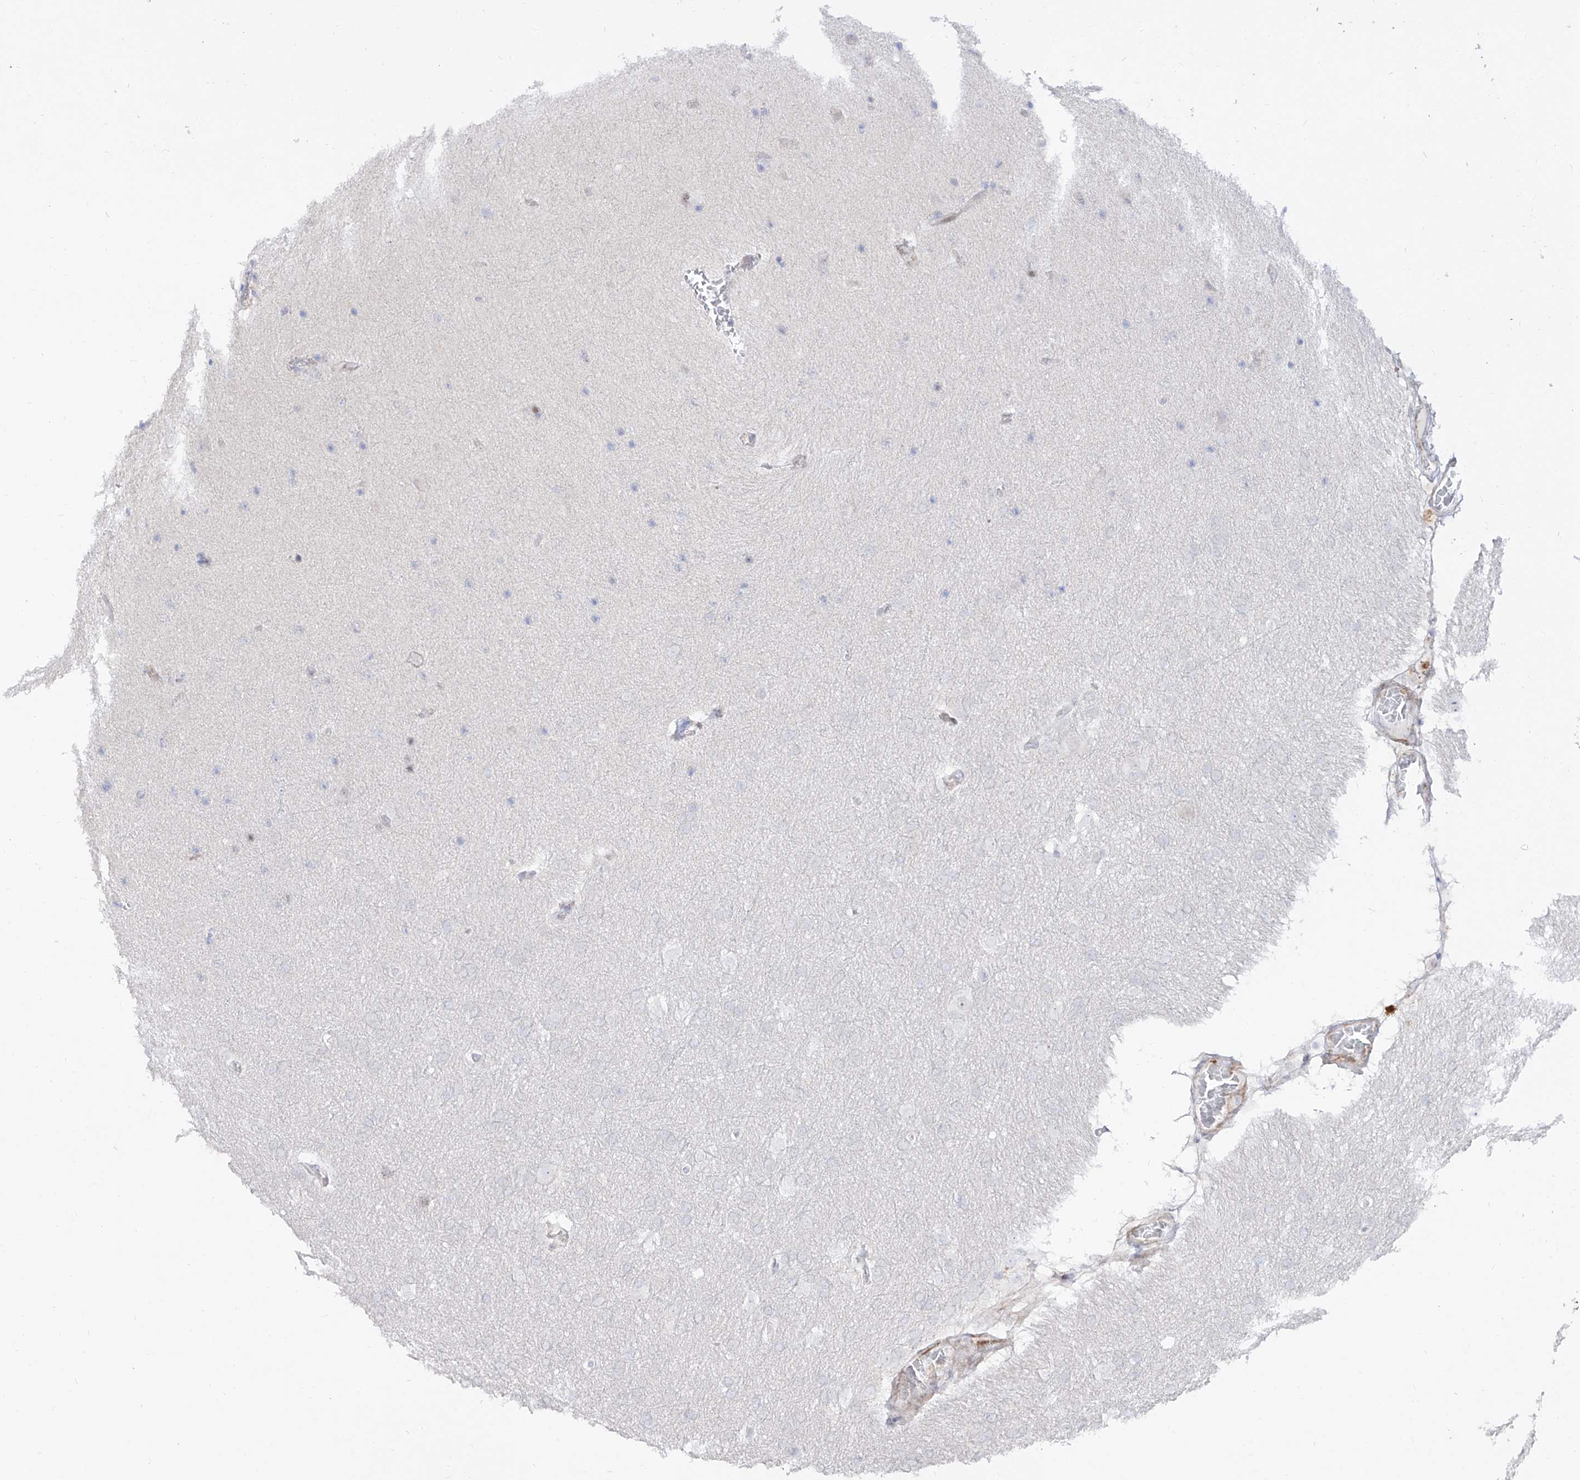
{"staining": {"intensity": "negative", "quantity": "none", "location": "none"}, "tissue": "glioma", "cell_type": "Tumor cells", "image_type": "cancer", "snomed": [{"axis": "morphology", "description": "Glioma, malignant, Low grade"}, {"axis": "topography", "description": "Brain"}], "caption": "Immunohistochemistry image of human malignant glioma (low-grade) stained for a protein (brown), which shows no expression in tumor cells. (DAB immunohistochemistry visualized using brightfield microscopy, high magnification).", "gene": "ZNF180", "patient": {"sex": "female", "age": 37}}